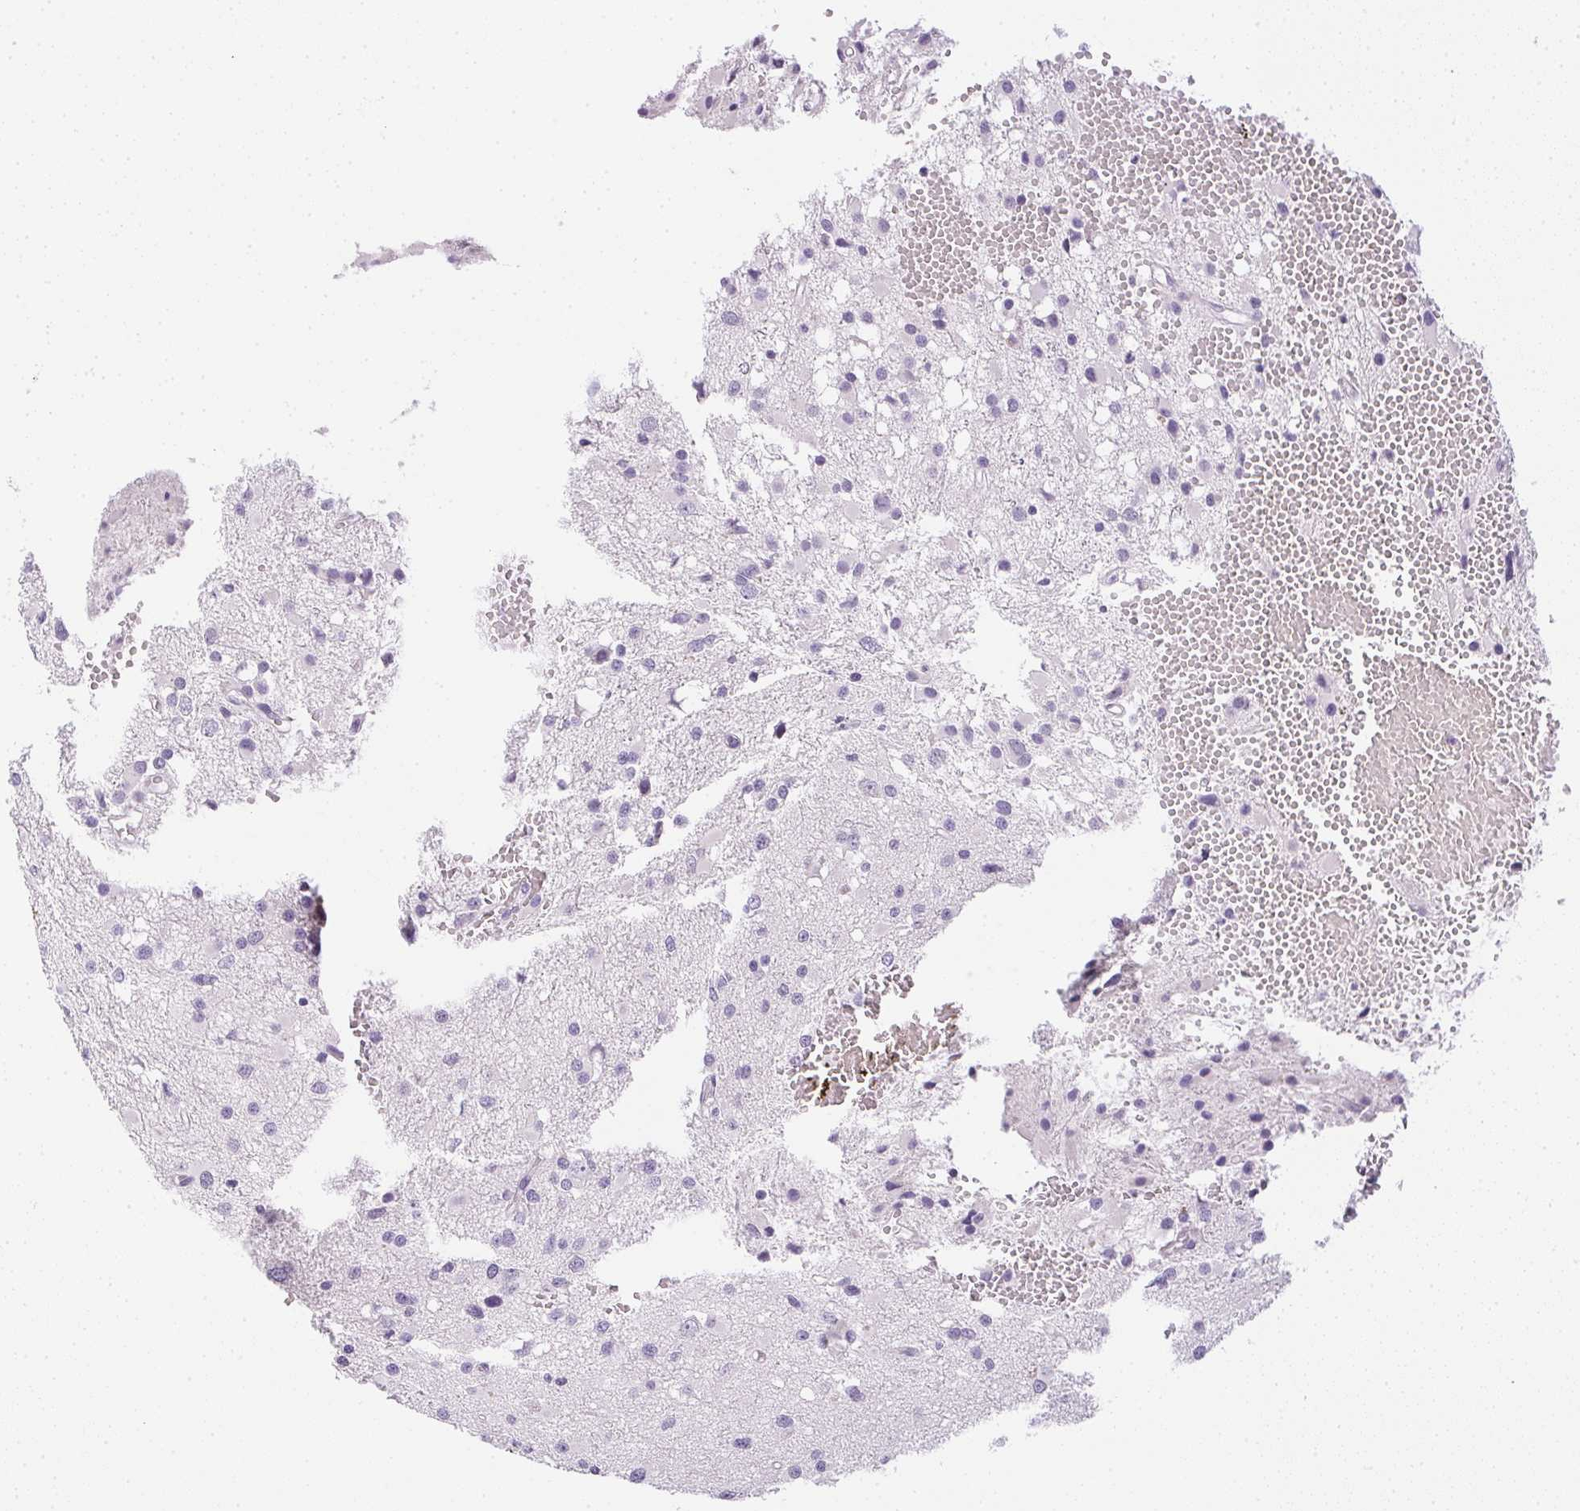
{"staining": {"intensity": "negative", "quantity": "none", "location": "none"}, "tissue": "glioma", "cell_type": "Tumor cells", "image_type": "cancer", "snomed": [{"axis": "morphology", "description": "Glioma, malignant, High grade"}, {"axis": "topography", "description": "Brain"}], "caption": "Immunohistochemistry (IHC) micrograph of neoplastic tissue: human glioma stained with DAB reveals no significant protein staining in tumor cells. (Stains: DAB (3,3'-diaminobenzidine) IHC with hematoxylin counter stain, Microscopy: brightfield microscopy at high magnification).", "gene": "PPY", "patient": {"sex": "male", "age": 54}}